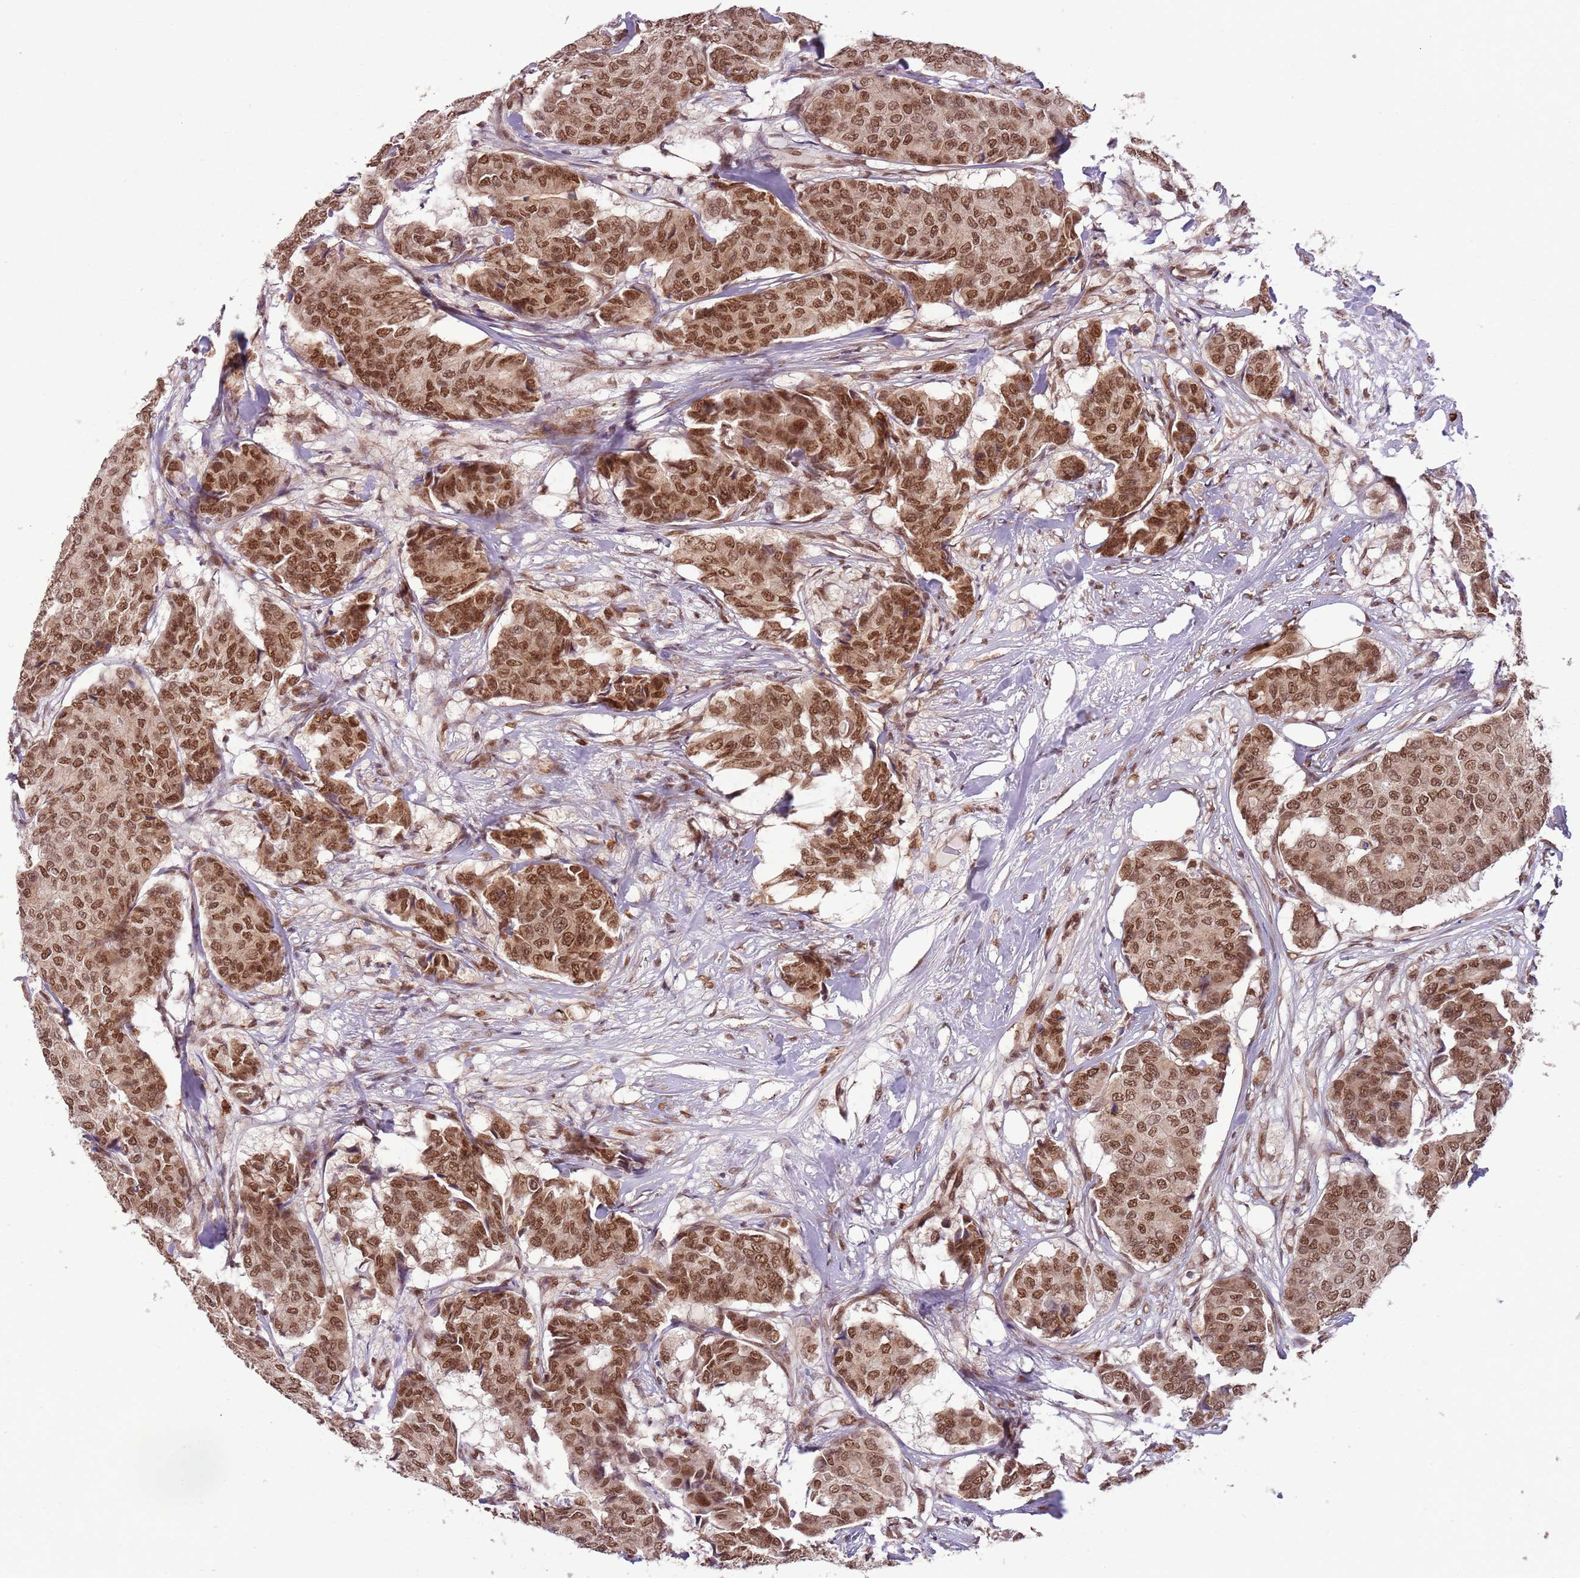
{"staining": {"intensity": "moderate", "quantity": ">75%", "location": "nuclear"}, "tissue": "breast cancer", "cell_type": "Tumor cells", "image_type": "cancer", "snomed": [{"axis": "morphology", "description": "Duct carcinoma"}, {"axis": "topography", "description": "Breast"}], "caption": "The immunohistochemical stain highlights moderate nuclear staining in tumor cells of intraductal carcinoma (breast) tissue. The staining was performed using DAB to visualize the protein expression in brown, while the nuclei were stained in blue with hematoxylin (Magnification: 20x).", "gene": "FAM120AOS", "patient": {"sex": "female", "age": 75}}